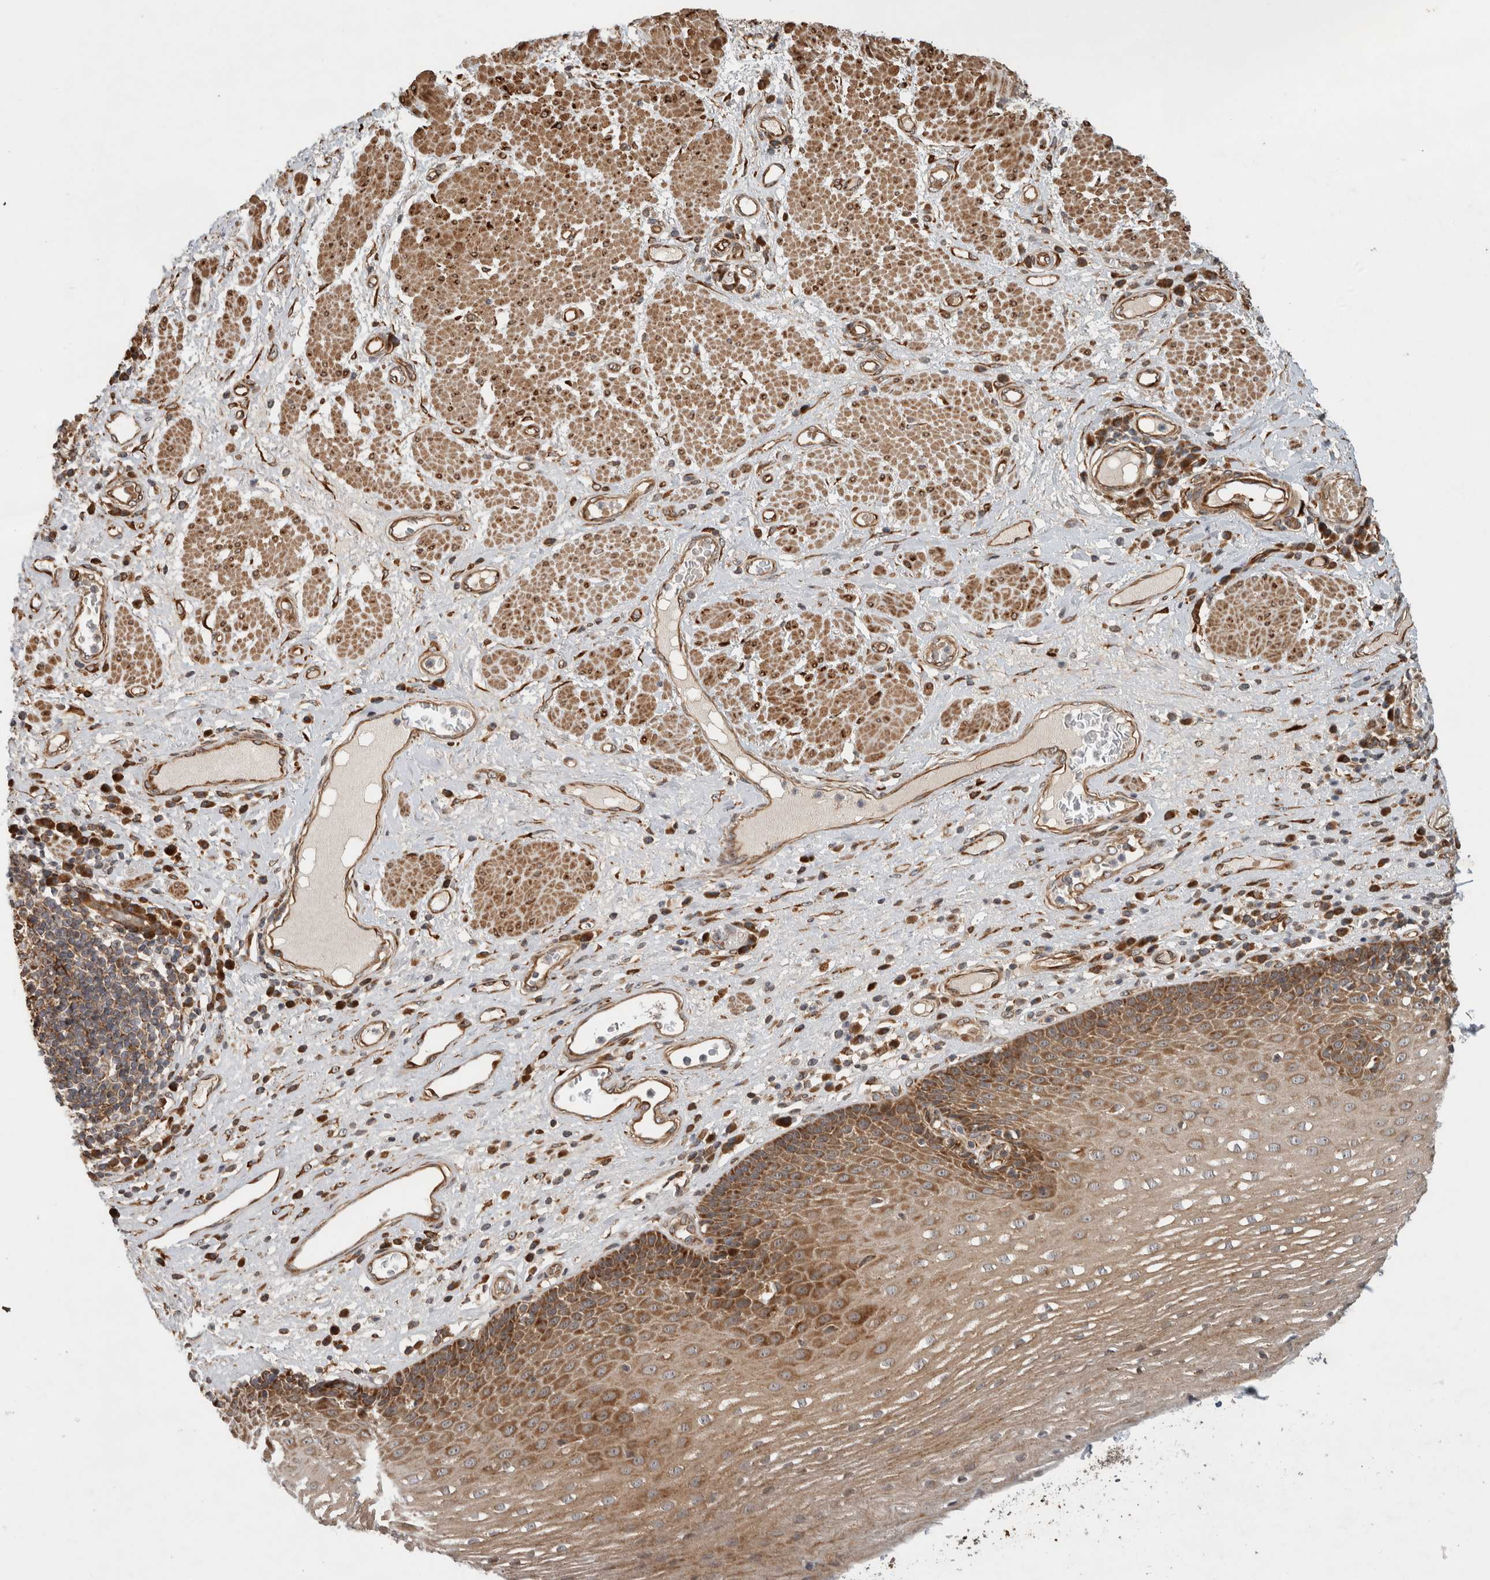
{"staining": {"intensity": "moderate", "quantity": ">75%", "location": "cytoplasmic/membranous"}, "tissue": "esophagus", "cell_type": "Squamous epithelial cells", "image_type": "normal", "snomed": [{"axis": "morphology", "description": "Normal tissue, NOS"}, {"axis": "morphology", "description": "Adenocarcinoma, NOS"}, {"axis": "topography", "description": "Esophagus"}], "caption": "Normal esophagus displays moderate cytoplasmic/membranous positivity in approximately >75% of squamous epithelial cells, visualized by immunohistochemistry. (DAB IHC with brightfield microscopy, high magnification).", "gene": "TUBD1", "patient": {"sex": "male", "age": 62}}